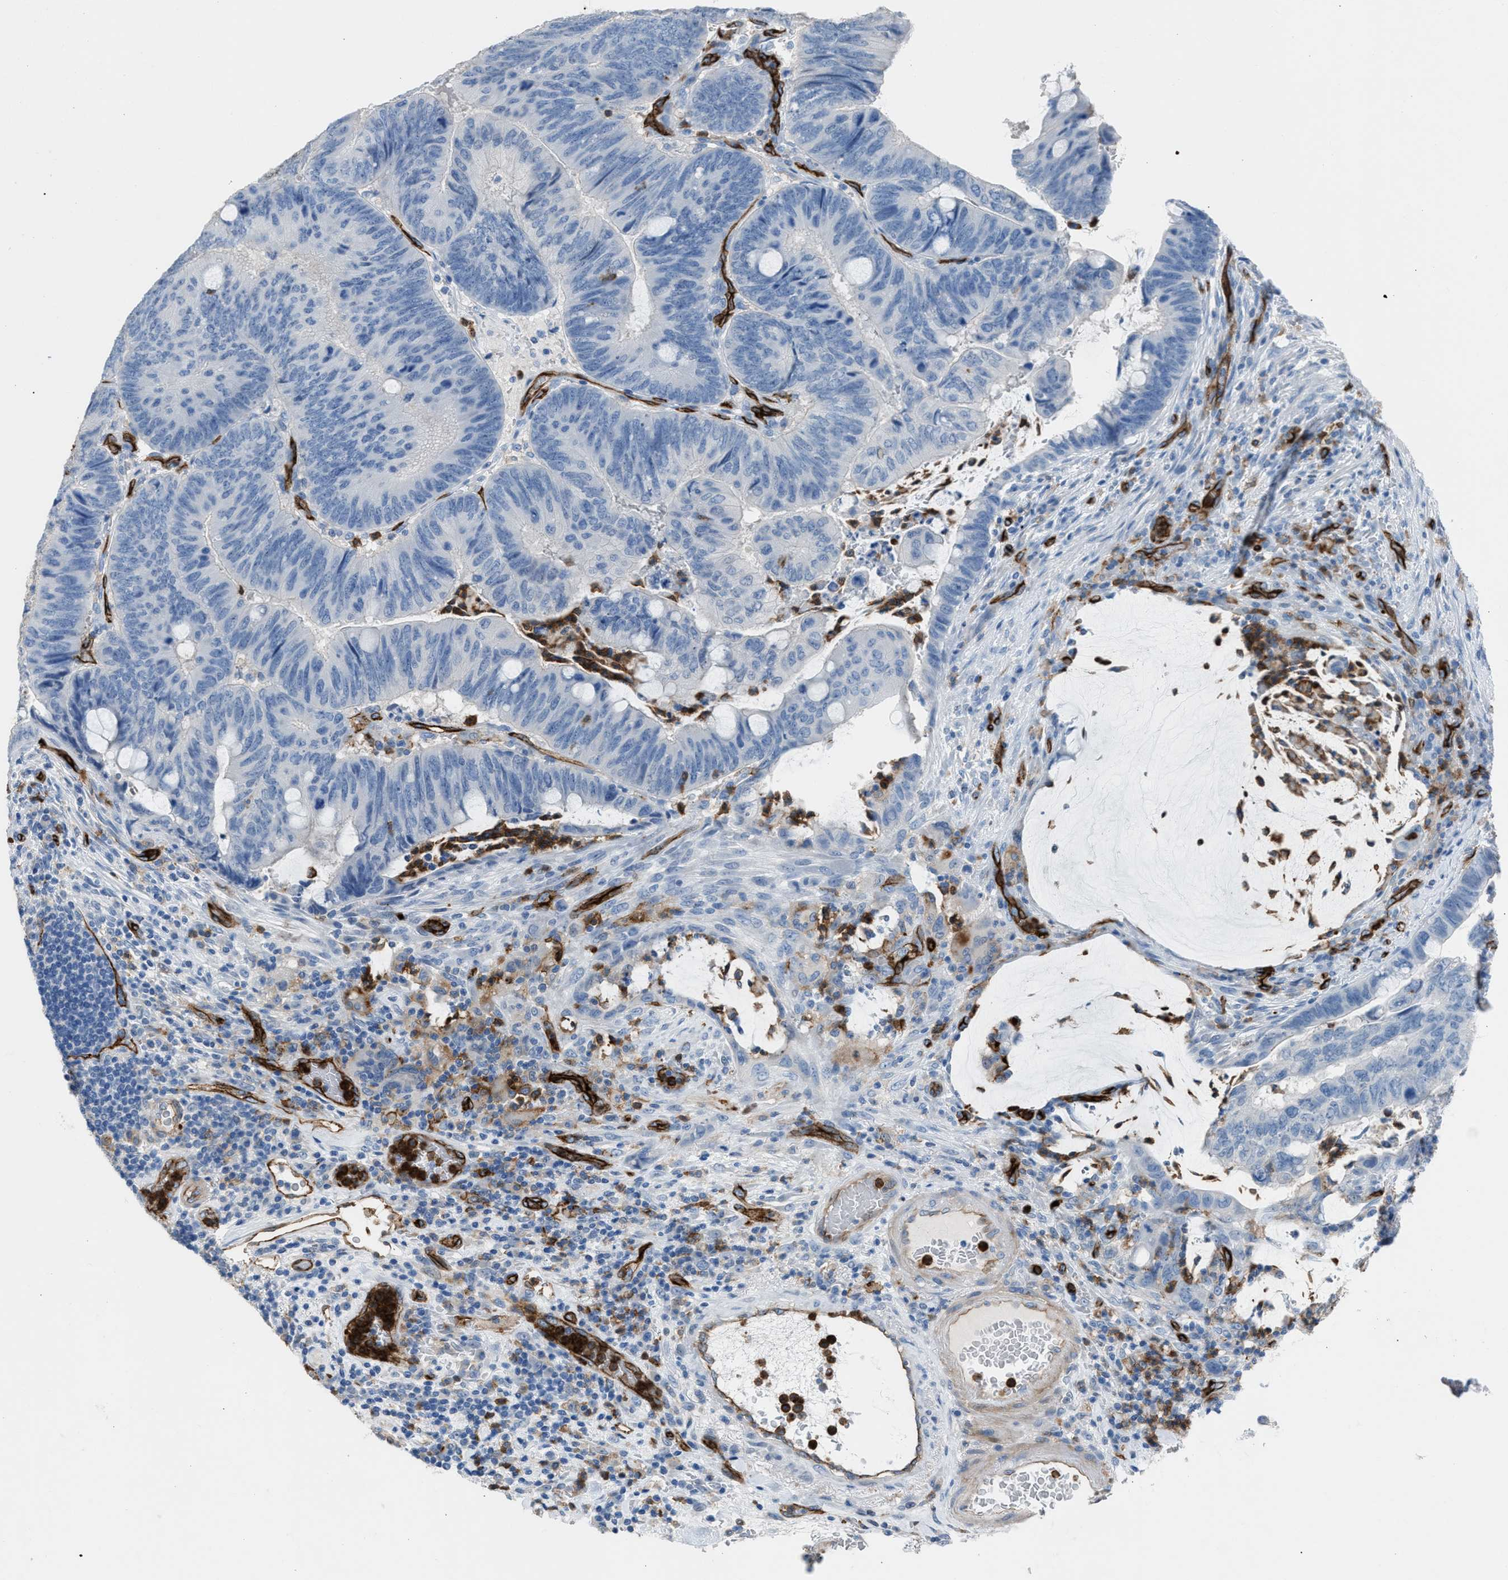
{"staining": {"intensity": "negative", "quantity": "none", "location": "none"}, "tissue": "colorectal cancer", "cell_type": "Tumor cells", "image_type": "cancer", "snomed": [{"axis": "morphology", "description": "Normal tissue, NOS"}, {"axis": "morphology", "description": "Adenocarcinoma, NOS"}, {"axis": "topography", "description": "Rectum"}, {"axis": "topography", "description": "Peripheral nerve tissue"}], "caption": "IHC of adenocarcinoma (colorectal) exhibits no positivity in tumor cells. (DAB (3,3'-diaminobenzidine) IHC with hematoxylin counter stain).", "gene": "DYSF", "patient": {"sex": "male", "age": 92}}